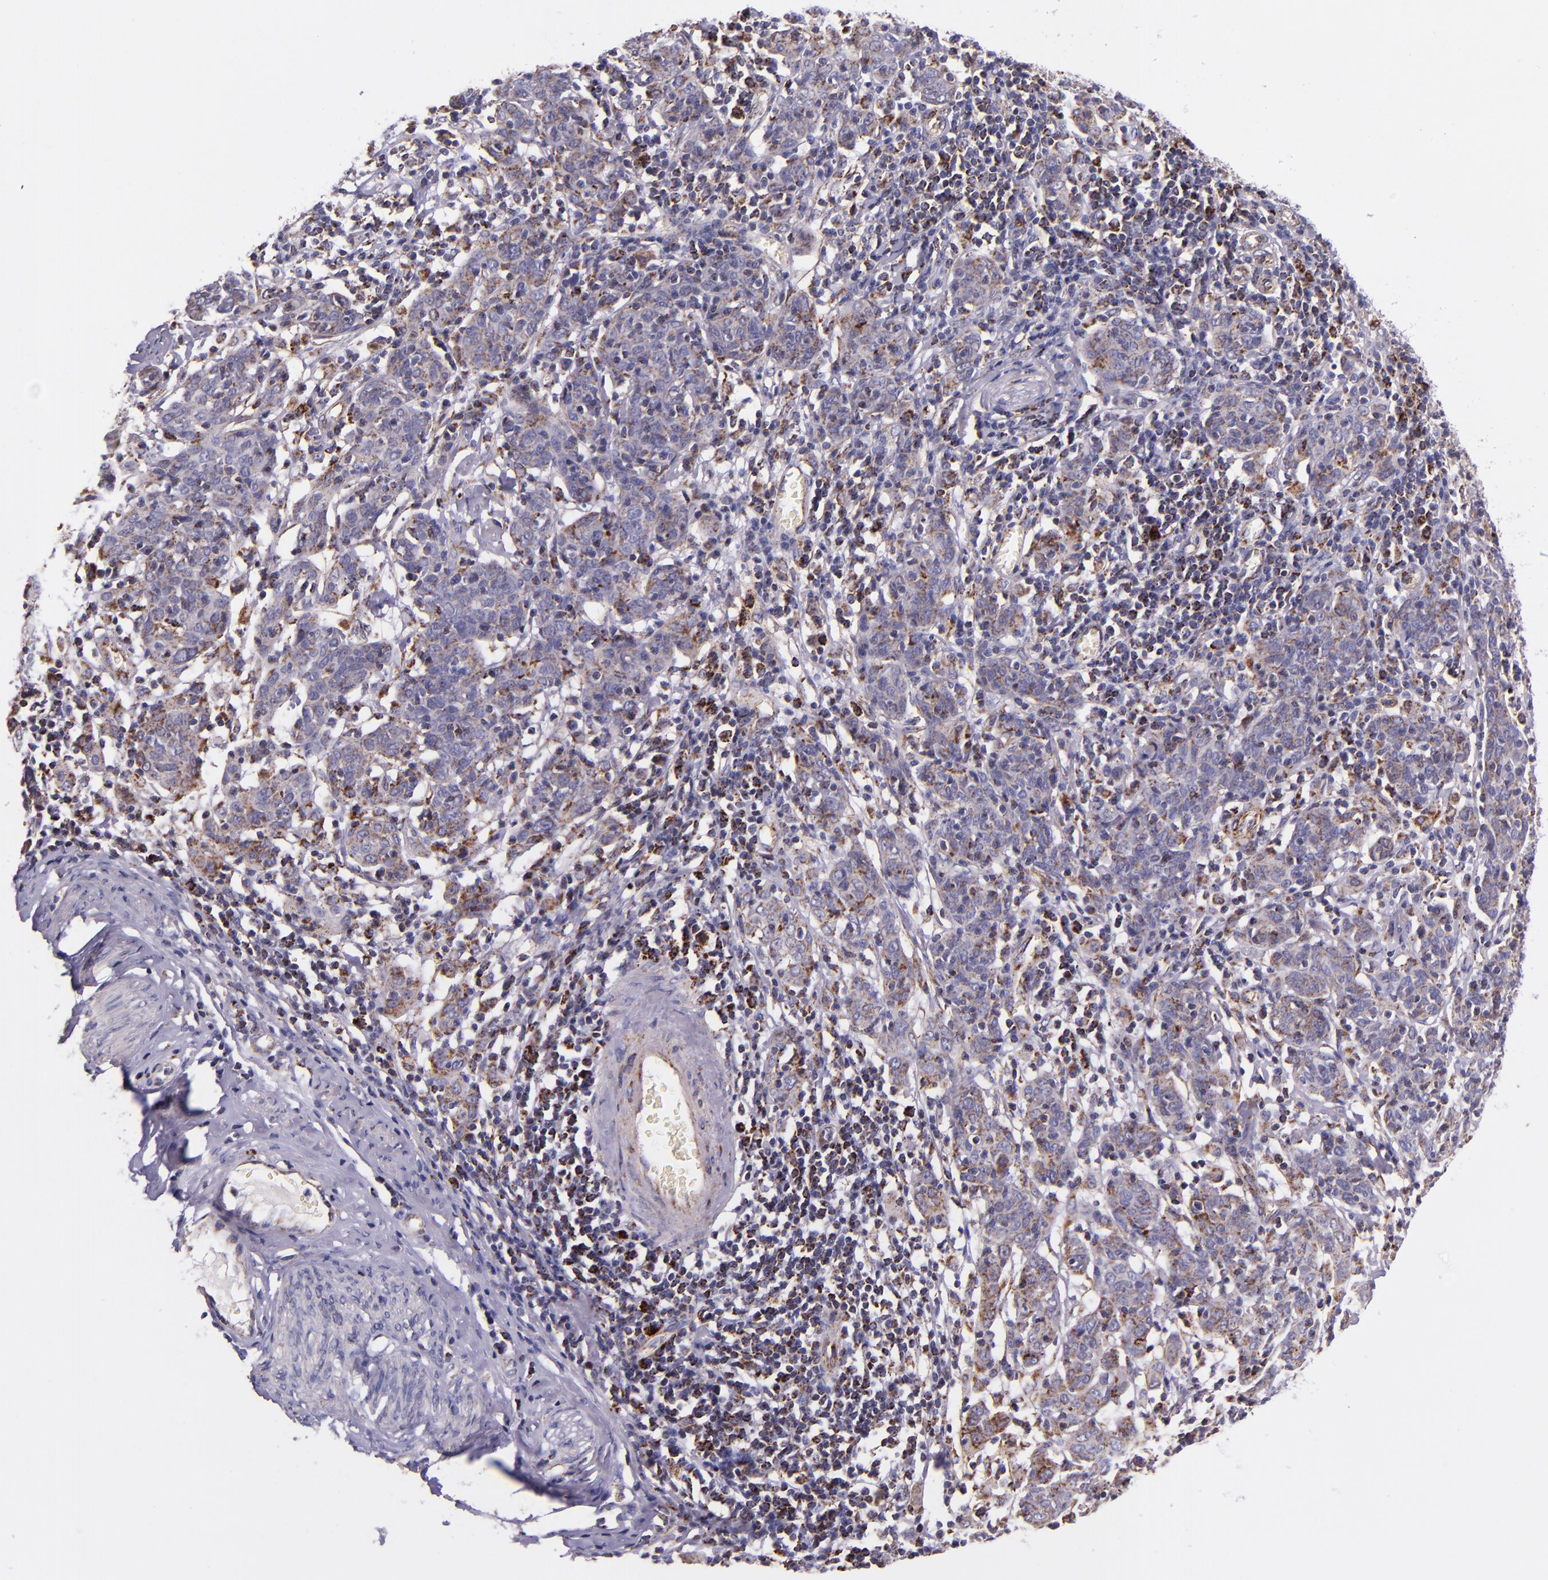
{"staining": {"intensity": "moderate", "quantity": "25%-75%", "location": "cytoplasmic/membranous"}, "tissue": "cervical cancer", "cell_type": "Tumor cells", "image_type": "cancer", "snomed": [{"axis": "morphology", "description": "Normal tissue, NOS"}, {"axis": "morphology", "description": "Squamous cell carcinoma, NOS"}, {"axis": "topography", "description": "Cervix"}], "caption": "Moderate cytoplasmic/membranous positivity for a protein is seen in about 25%-75% of tumor cells of cervical cancer (squamous cell carcinoma) using immunohistochemistry (IHC).", "gene": "IDH3G", "patient": {"sex": "female", "age": 67}}